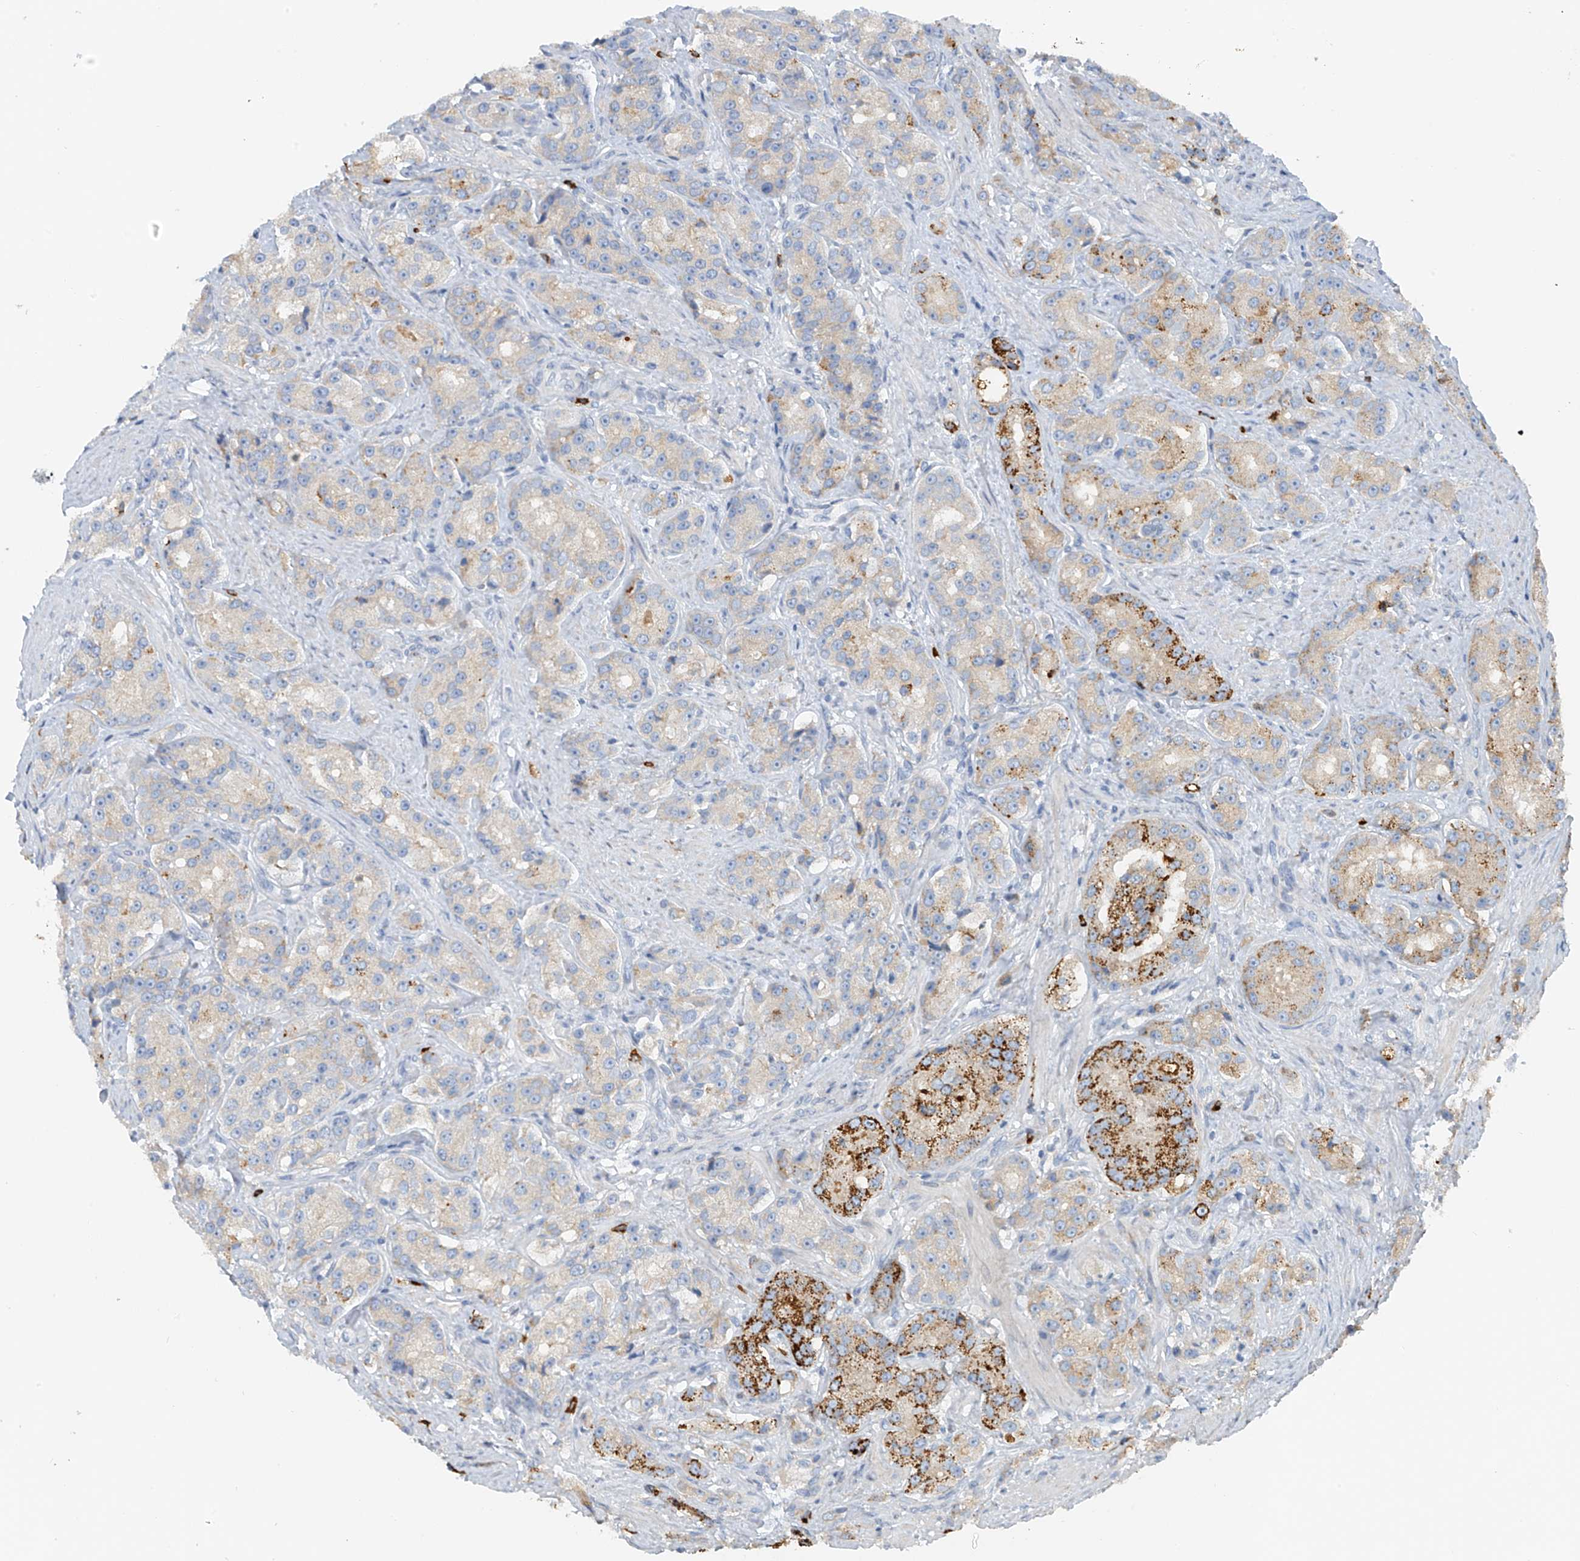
{"staining": {"intensity": "strong", "quantity": "<25%", "location": "cytoplasmic/membranous"}, "tissue": "prostate cancer", "cell_type": "Tumor cells", "image_type": "cancer", "snomed": [{"axis": "morphology", "description": "Adenocarcinoma, High grade"}, {"axis": "topography", "description": "Prostate"}], "caption": "A medium amount of strong cytoplasmic/membranous positivity is identified in approximately <25% of tumor cells in prostate cancer (high-grade adenocarcinoma) tissue.", "gene": "POMGNT2", "patient": {"sex": "male", "age": 60}}